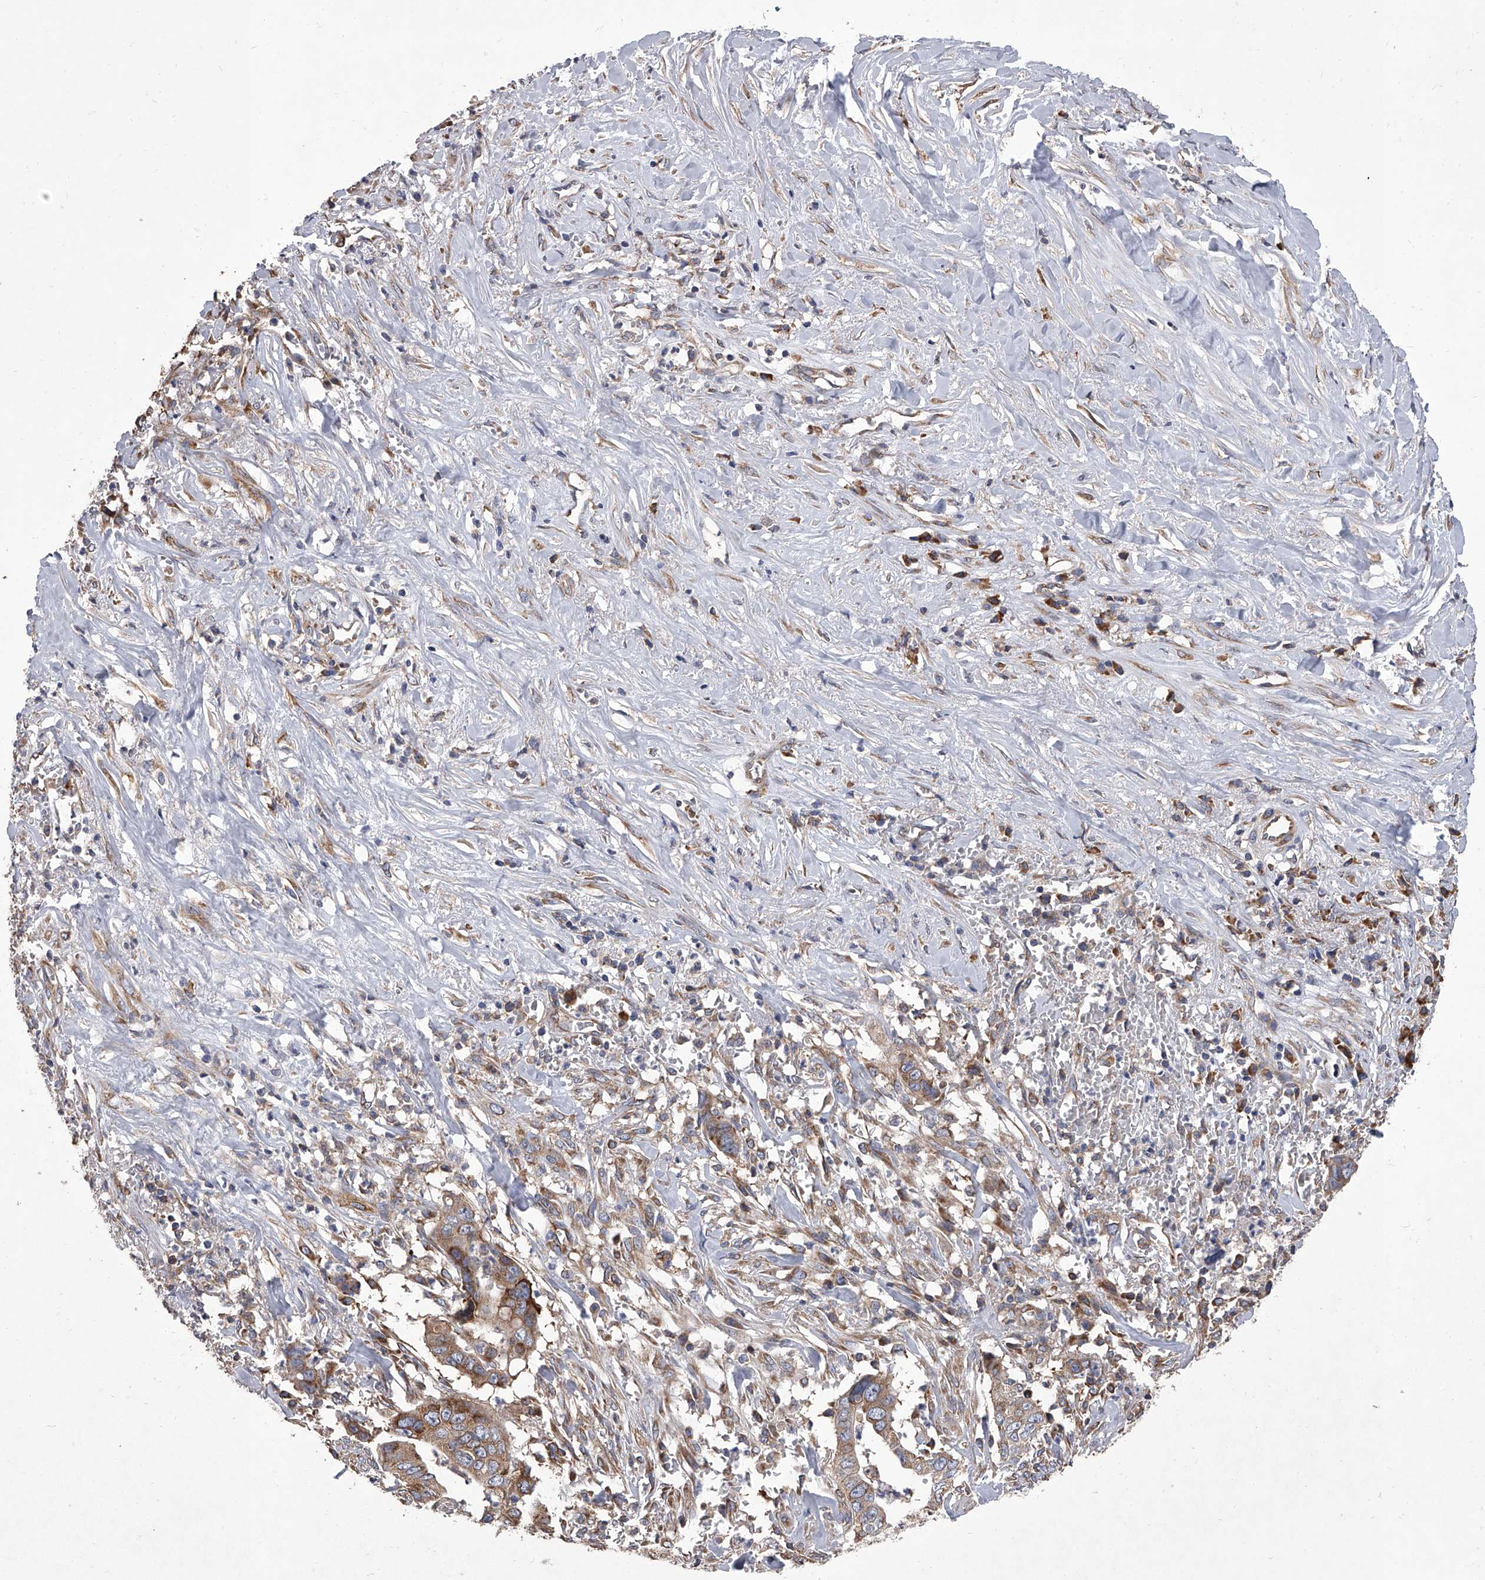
{"staining": {"intensity": "moderate", "quantity": ">75%", "location": "cytoplasmic/membranous"}, "tissue": "liver cancer", "cell_type": "Tumor cells", "image_type": "cancer", "snomed": [{"axis": "morphology", "description": "Cholangiocarcinoma"}, {"axis": "topography", "description": "Liver"}], "caption": "Protein staining shows moderate cytoplasmic/membranous staining in approximately >75% of tumor cells in liver cancer (cholangiocarcinoma).", "gene": "EIF2S2", "patient": {"sex": "female", "age": 79}}